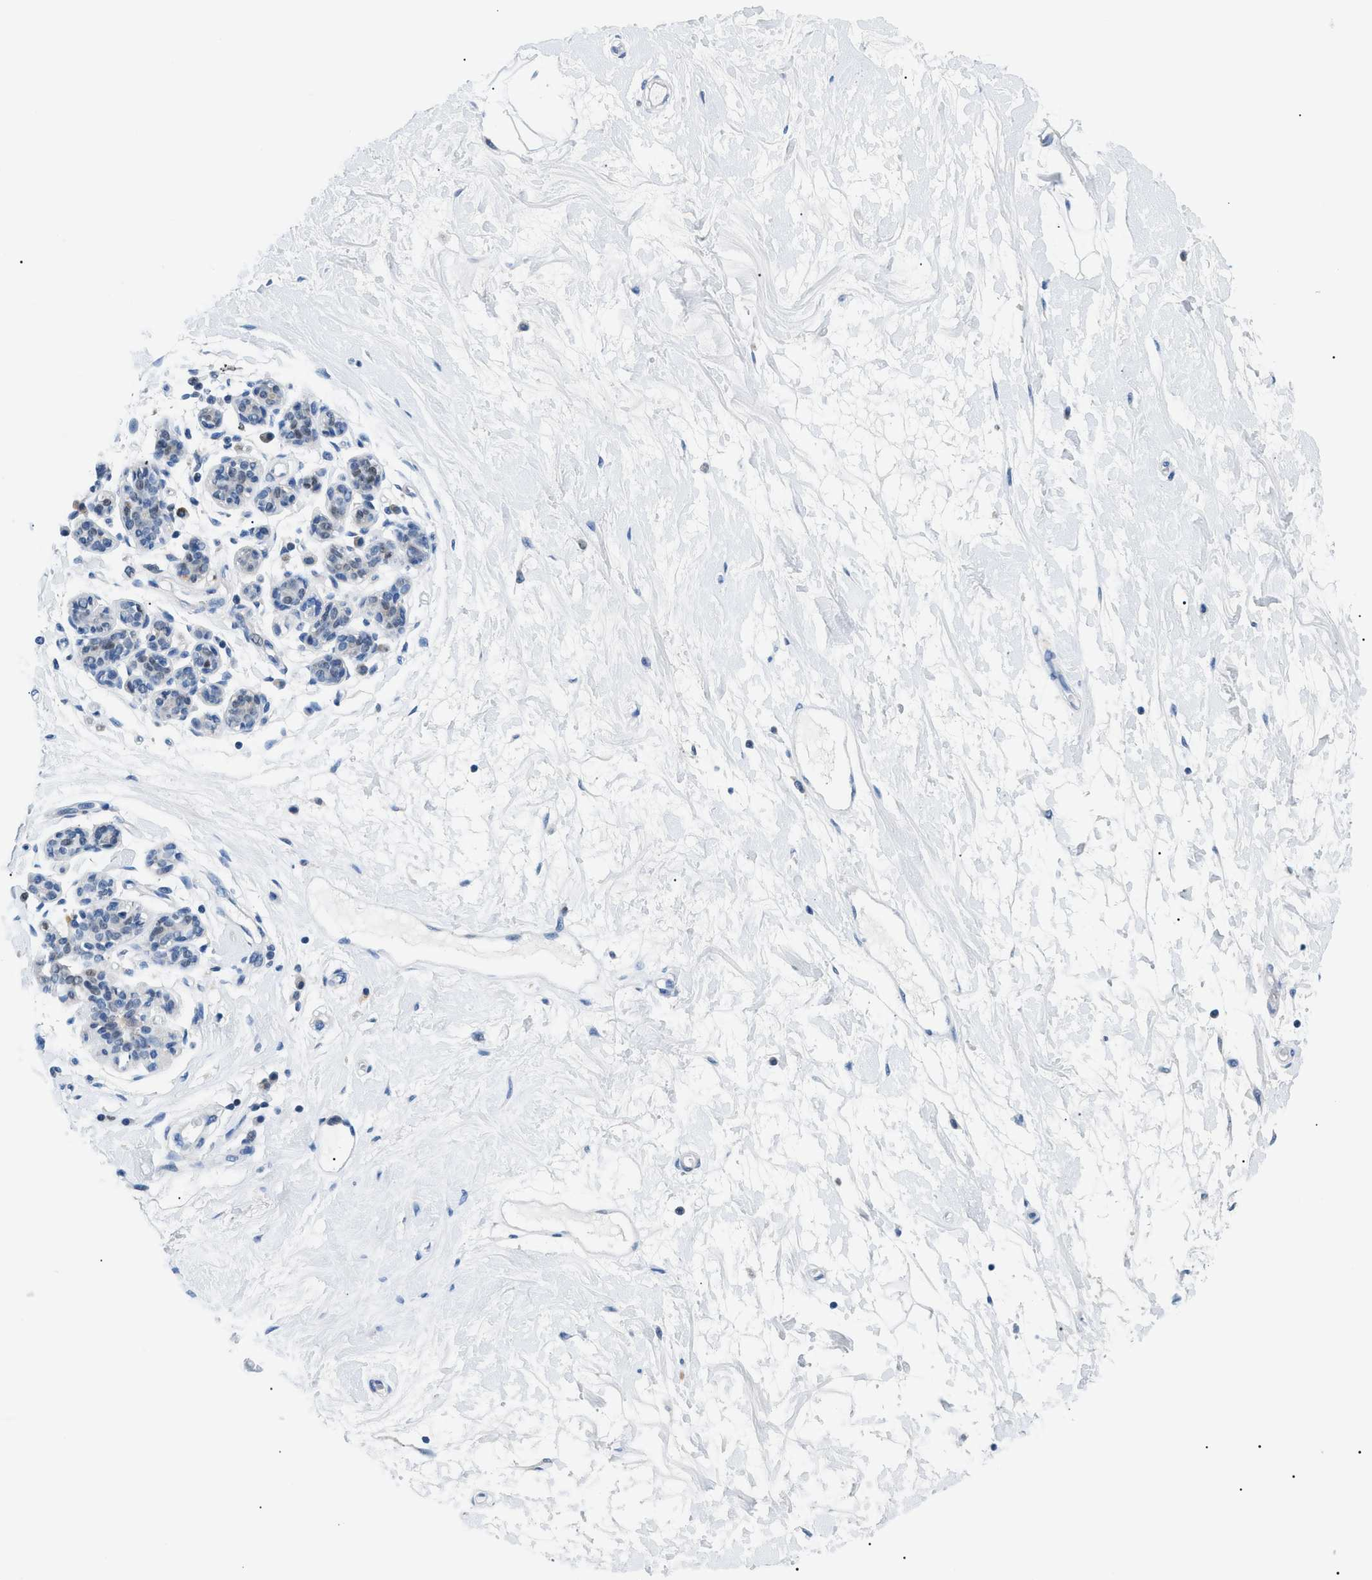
{"staining": {"intensity": "negative", "quantity": "none", "location": "none"}, "tissue": "breast", "cell_type": "Adipocytes", "image_type": "normal", "snomed": [{"axis": "morphology", "description": "Normal tissue, NOS"}, {"axis": "morphology", "description": "Lobular carcinoma"}, {"axis": "topography", "description": "Breast"}], "caption": "Unremarkable breast was stained to show a protein in brown. There is no significant expression in adipocytes. (Brightfield microscopy of DAB immunohistochemistry (IHC) at high magnification).", "gene": "SMARCC1", "patient": {"sex": "female", "age": 59}}